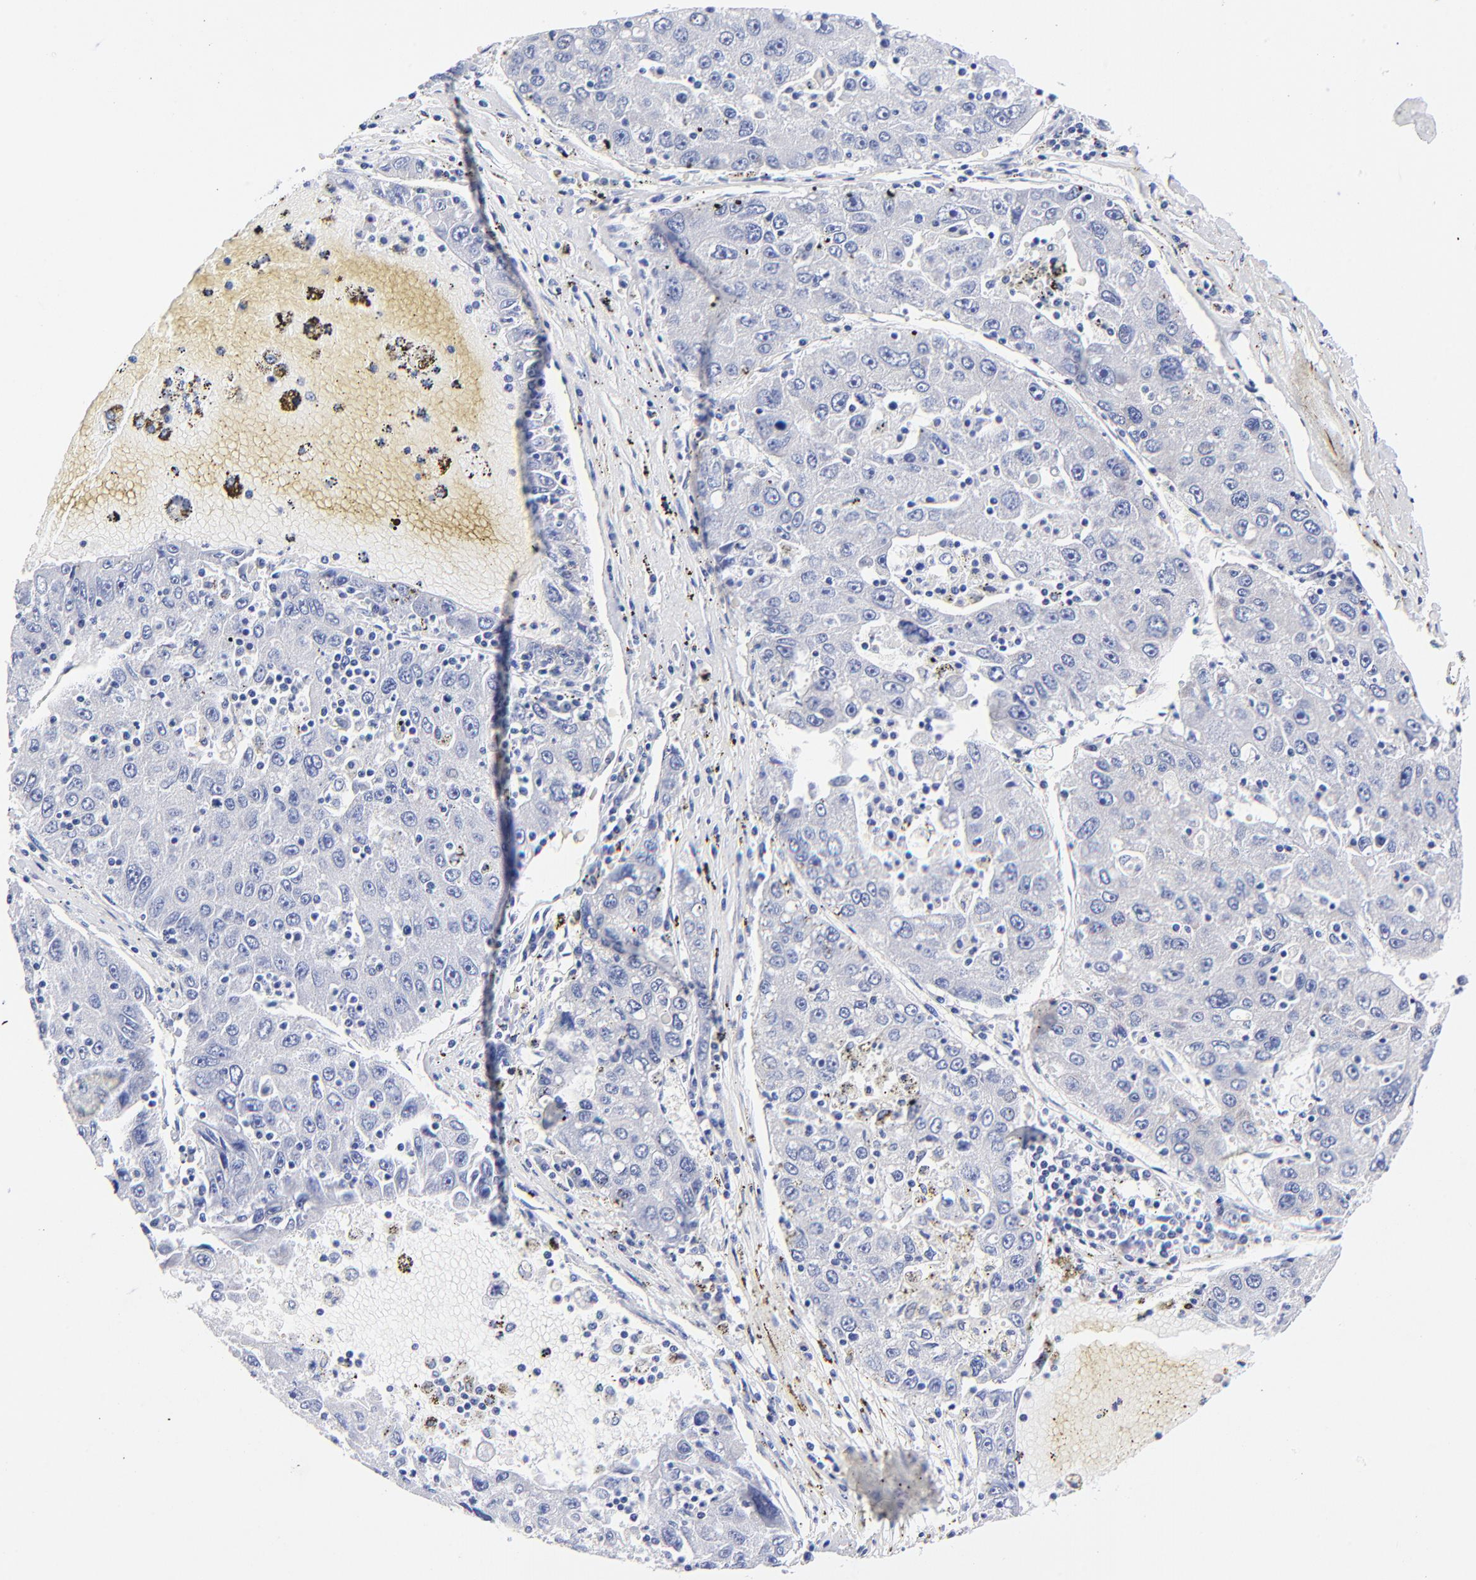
{"staining": {"intensity": "negative", "quantity": "none", "location": "none"}, "tissue": "liver cancer", "cell_type": "Tumor cells", "image_type": "cancer", "snomed": [{"axis": "morphology", "description": "Carcinoma, Hepatocellular, NOS"}, {"axis": "topography", "description": "Liver"}], "caption": "Protein analysis of liver hepatocellular carcinoma displays no significant positivity in tumor cells.", "gene": "HORMAD2", "patient": {"sex": "male", "age": 49}}